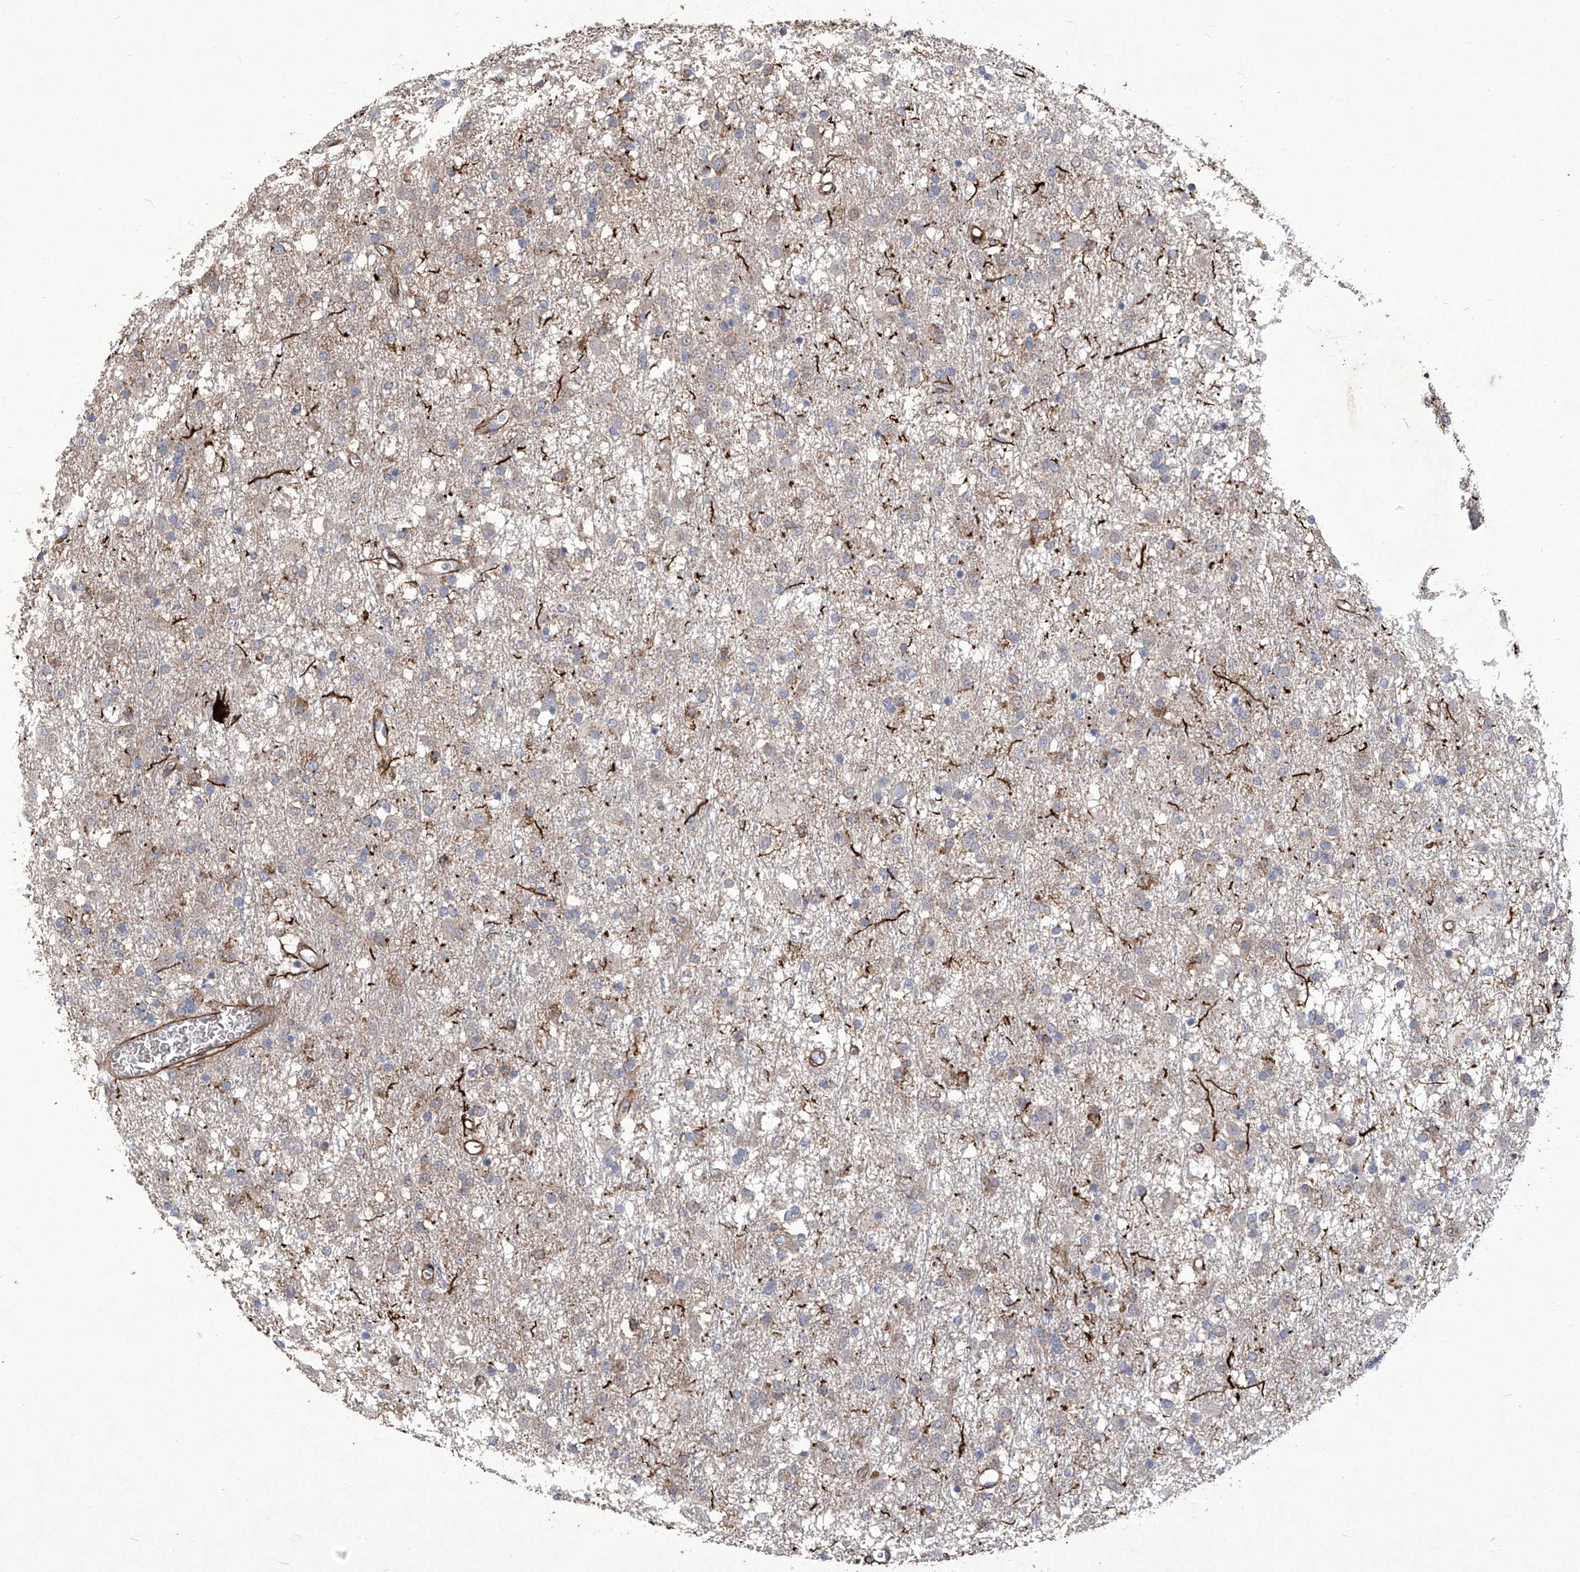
{"staining": {"intensity": "weak", "quantity": "25%-75%", "location": "cytoplasmic/membranous"}, "tissue": "glioma", "cell_type": "Tumor cells", "image_type": "cancer", "snomed": [{"axis": "morphology", "description": "Glioma, malignant, Low grade"}, {"axis": "topography", "description": "Brain"}], "caption": "There is low levels of weak cytoplasmic/membranous staining in tumor cells of glioma, as demonstrated by immunohistochemical staining (brown color).", "gene": "TXNIP", "patient": {"sex": "male", "age": 65}}